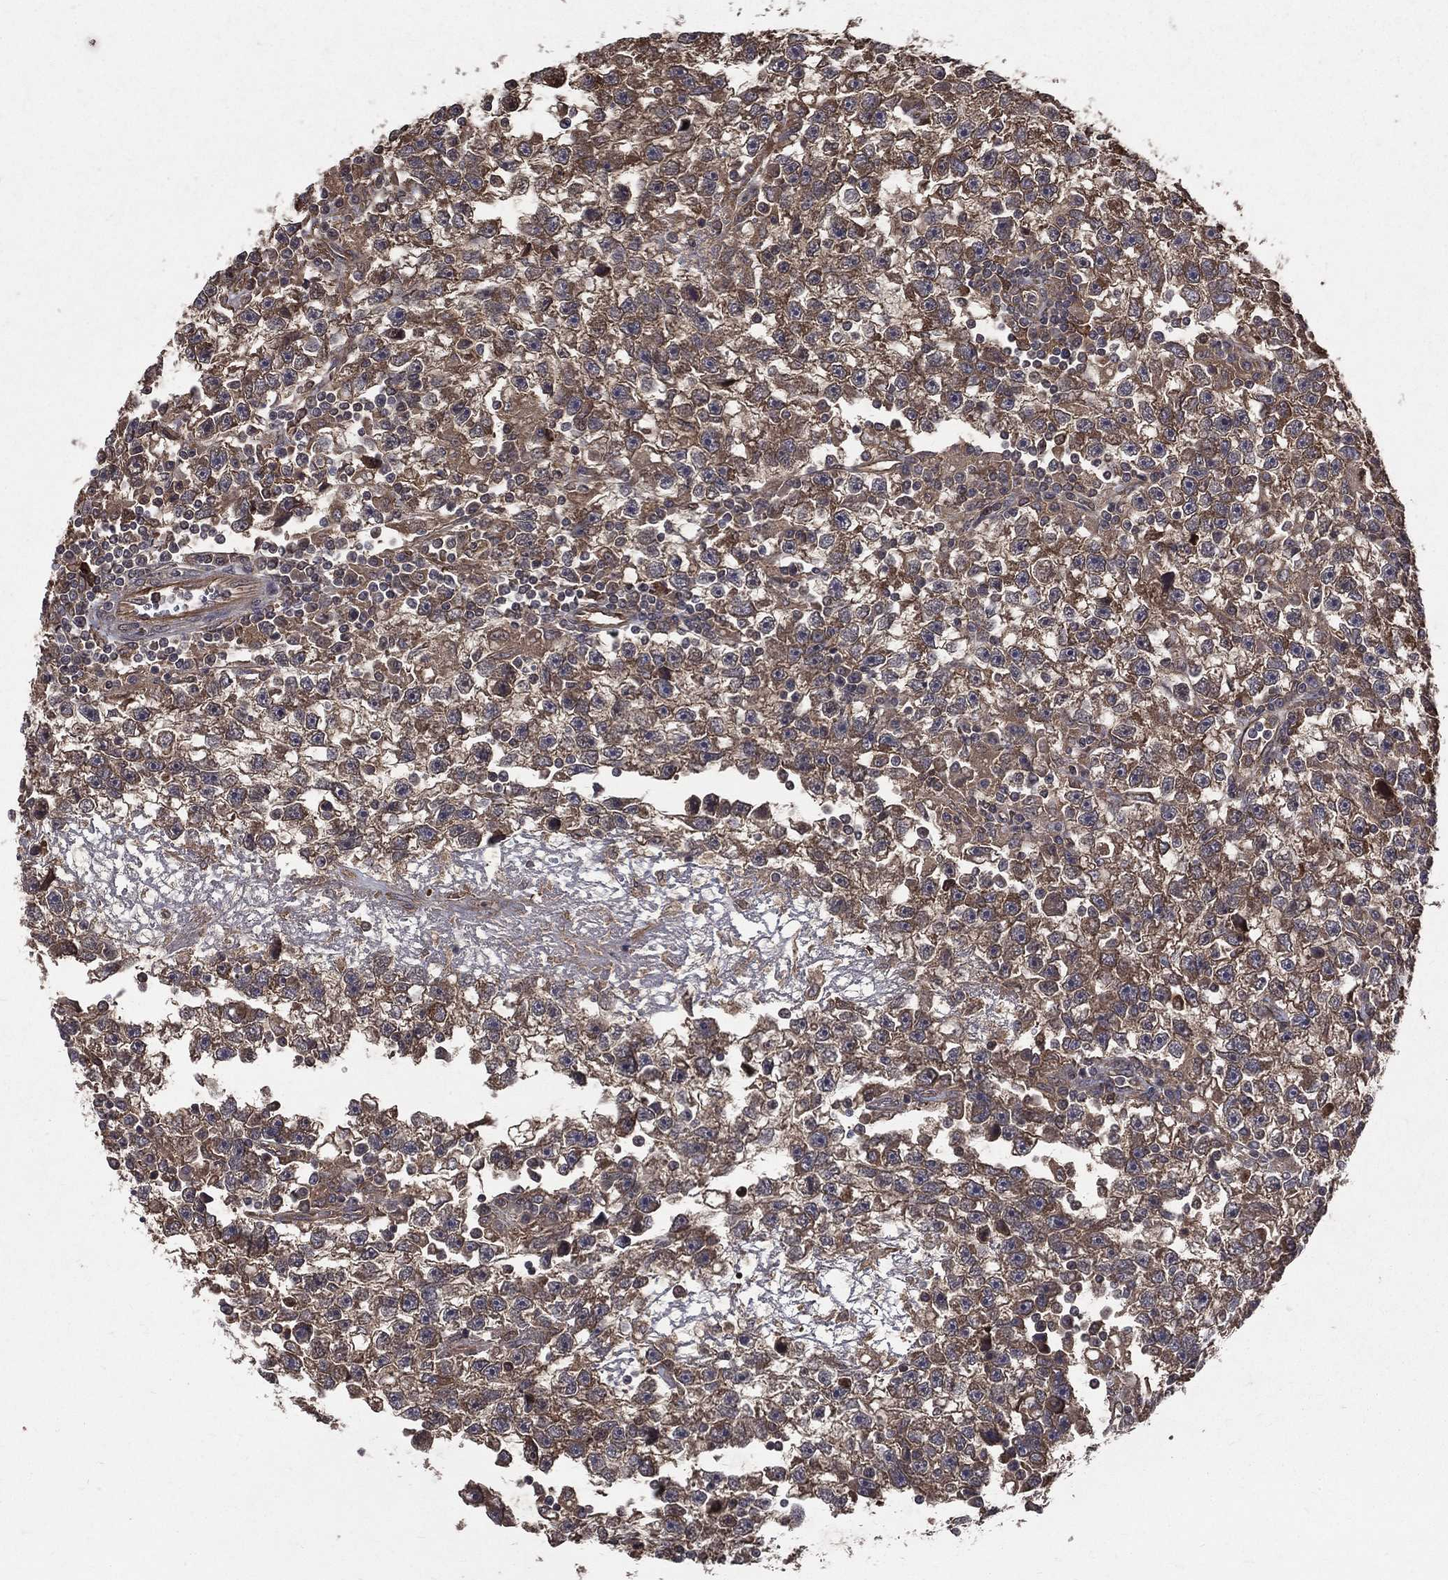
{"staining": {"intensity": "moderate", "quantity": "25%-75%", "location": "cytoplasmic/membranous"}, "tissue": "testis cancer", "cell_type": "Tumor cells", "image_type": "cancer", "snomed": [{"axis": "morphology", "description": "Seminoma, NOS"}, {"axis": "topography", "description": "Testis"}], "caption": "Human testis cancer (seminoma) stained for a protein (brown) reveals moderate cytoplasmic/membranous positive staining in about 25%-75% of tumor cells.", "gene": "DPYSL2", "patient": {"sex": "male", "age": 47}}